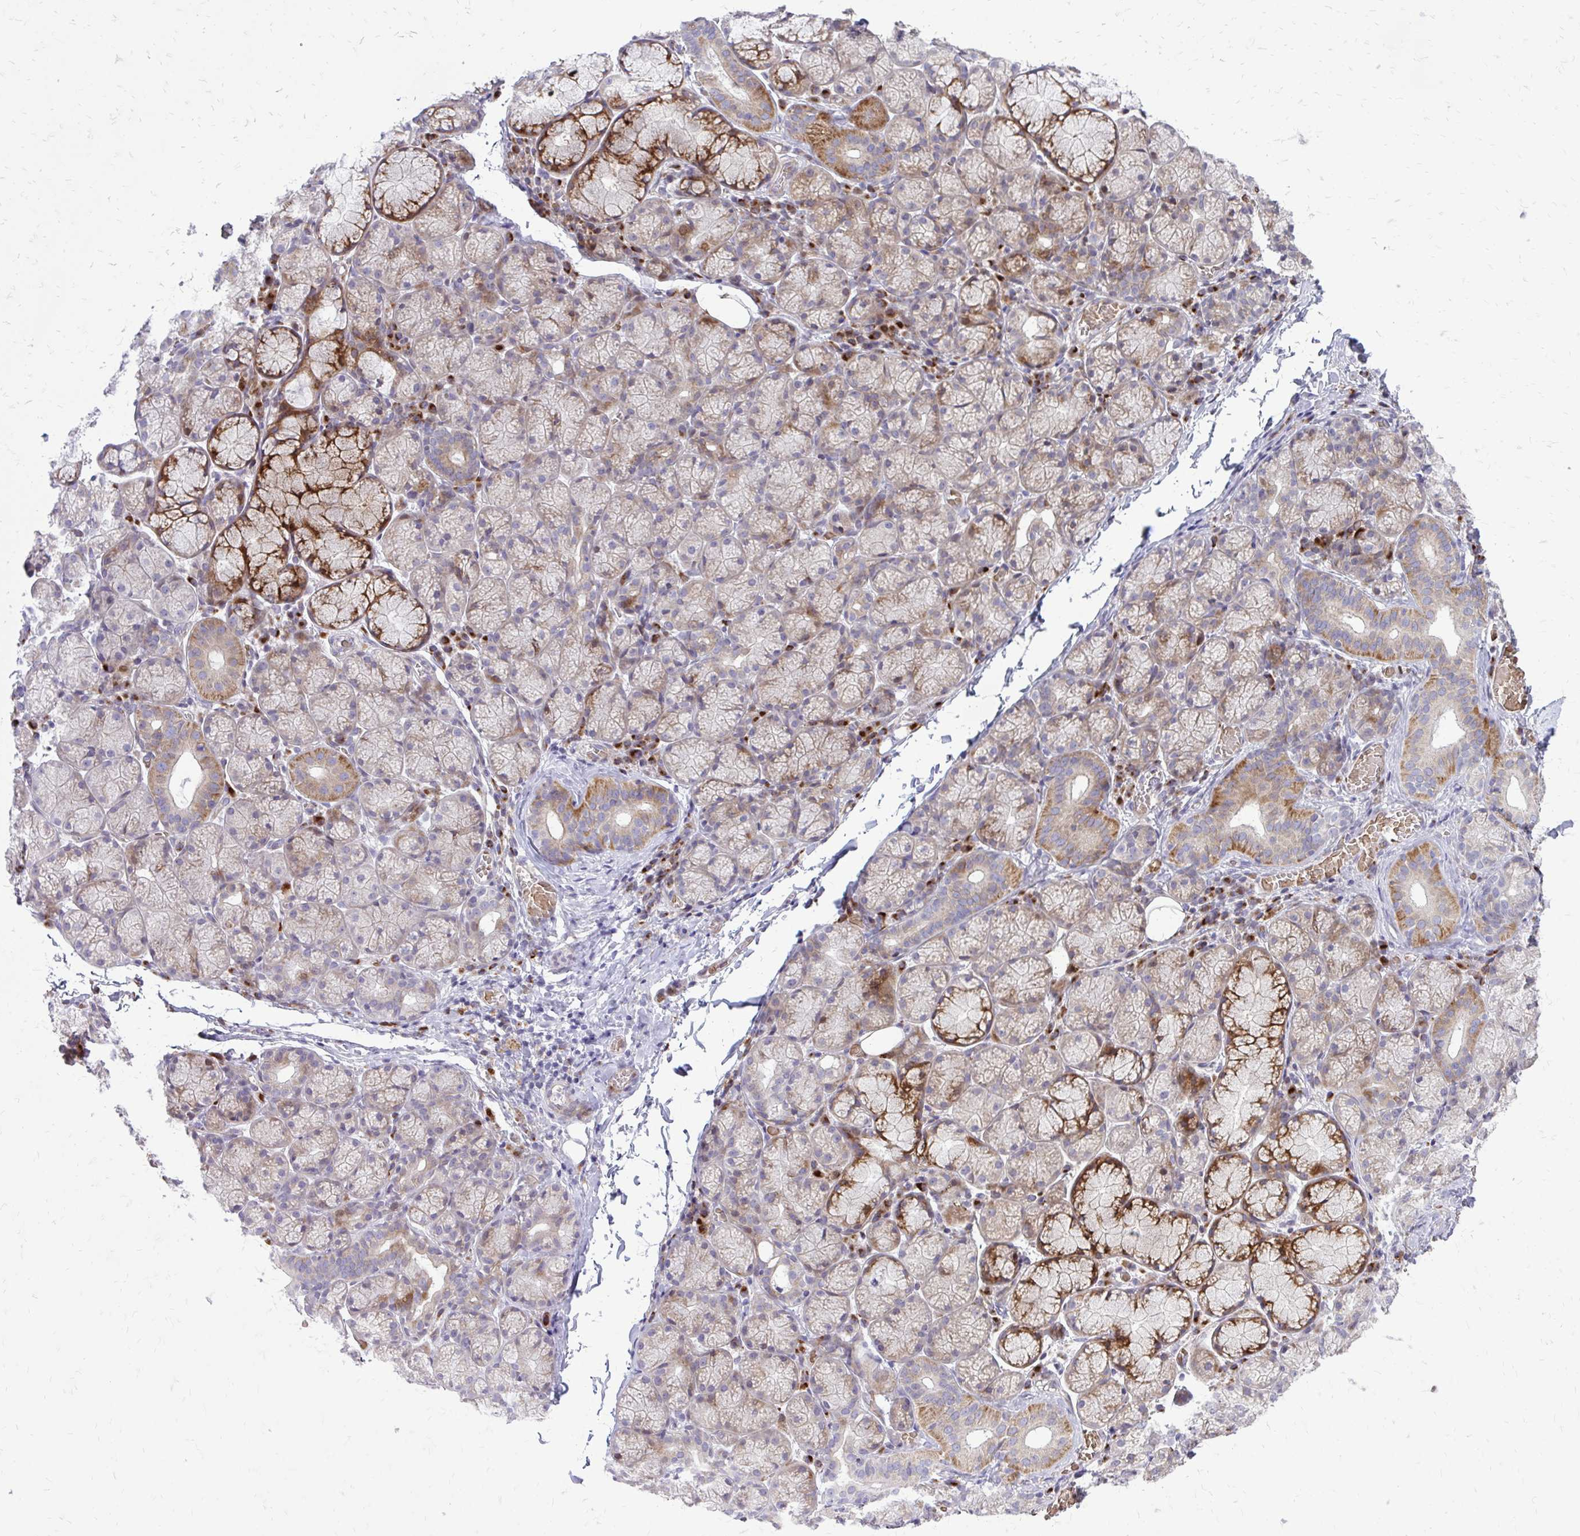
{"staining": {"intensity": "strong", "quantity": "<25%", "location": "cytoplasmic/membranous"}, "tissue": "salivary gland", "cell_type": "Glandular cells", "image_type": "normal", "snomed": [{"axis": "morphology", "description": "Normal tissue, NOS"}, {"axis": "topography", "description": "Salivary gland"}], "caption": "This is a photomicrograph of immunohistochemistry (IHC) staining of benign salivary gland, which shows strong positivity in the cytoplasmic/membranous of glandular cells.", "gene": "FUNDC2", "patient": {"sex": "female", "age": 24}}